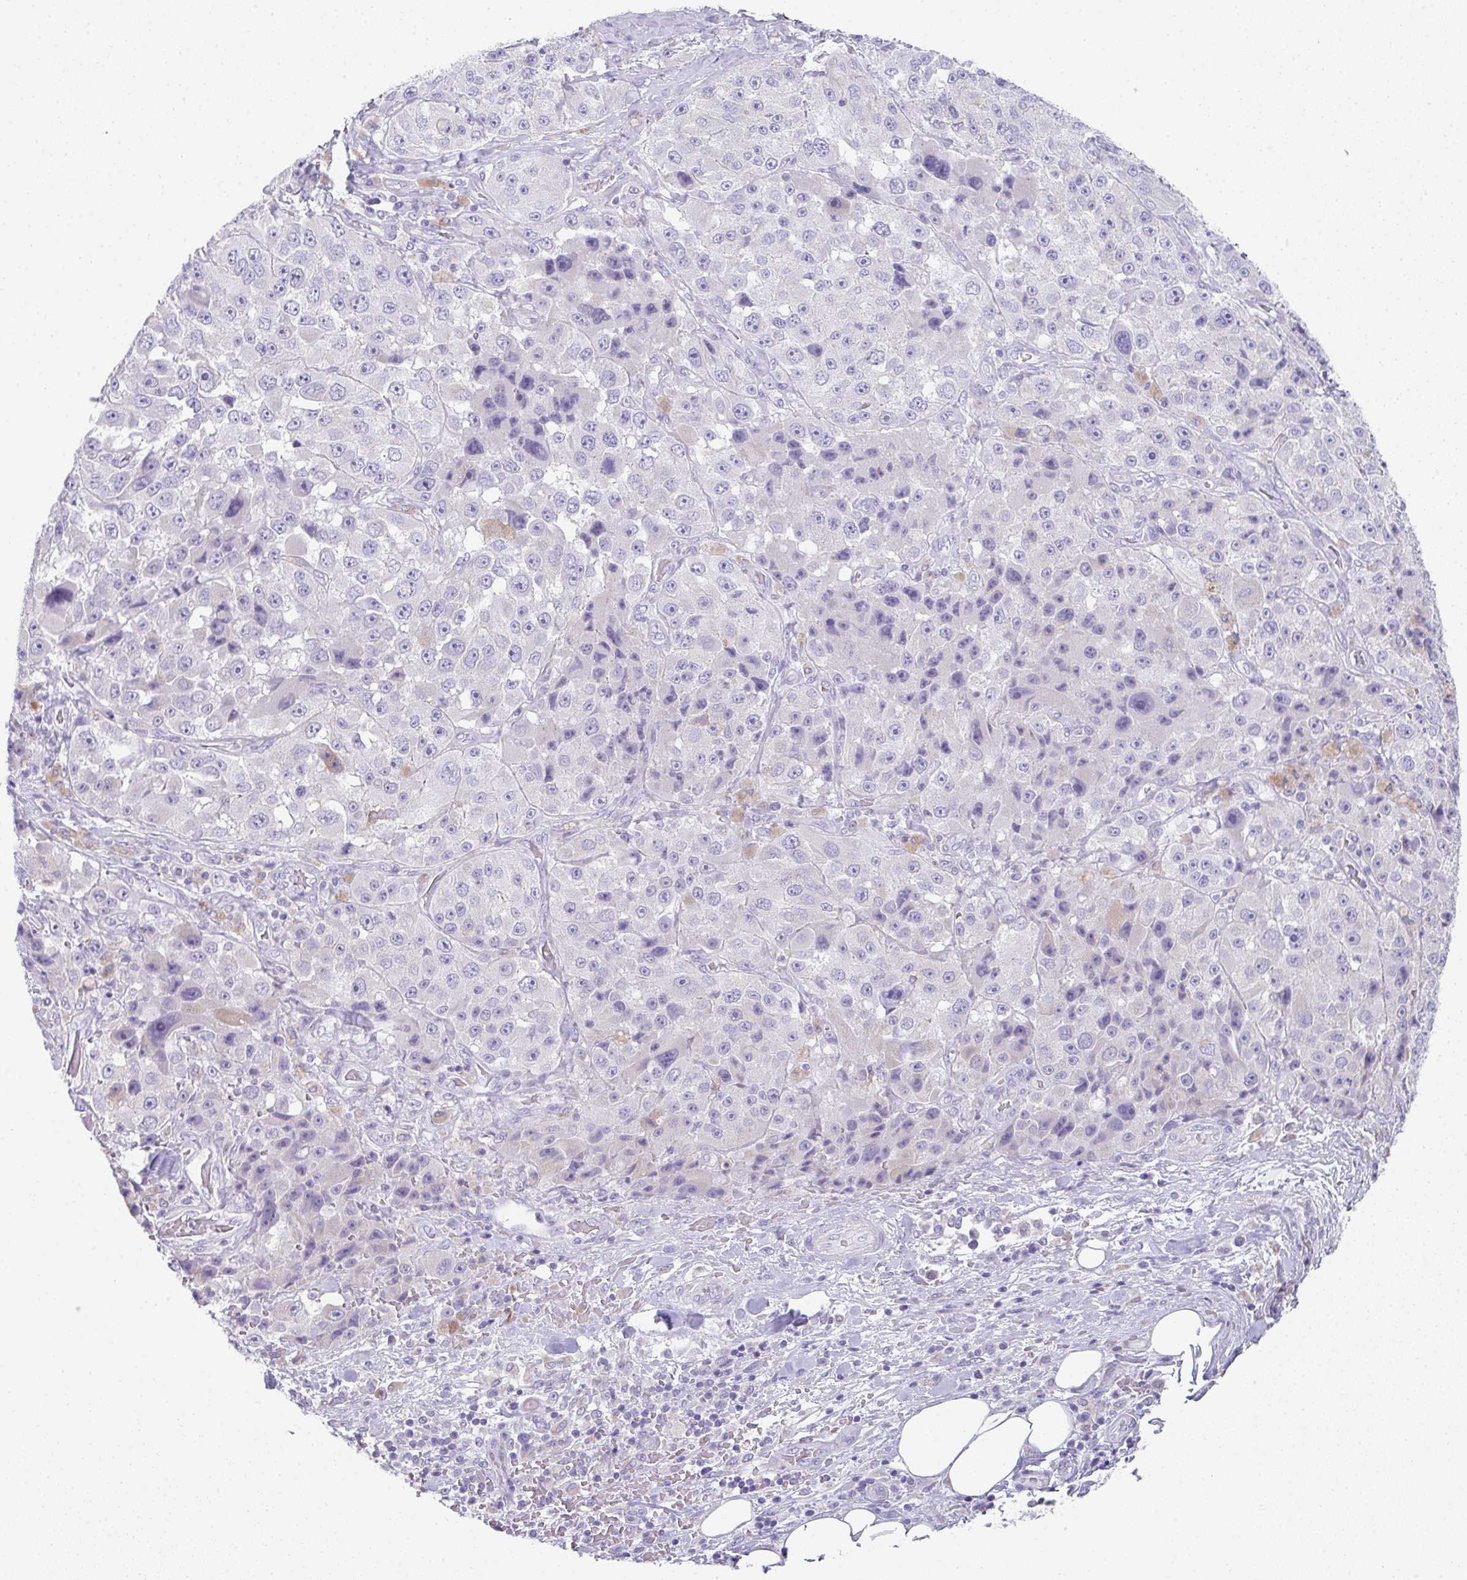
{"staining": {"intensity": "negative", "quantity": "none", "location": "none"}, "tissue": "melanoma", "cell_type": "Tumor cells", "image_type": "cancer", "snomed": [{"axis": "morphology", "description": "Malignant melanoma, Metastatic site"}, {"axis": "topography", "description": "Lymph node"}], "caption": "The image displays no significant staining in tumor cells of melanoma.", "gene": "RLF", "patient": {"sex": "male", "age": 62}}